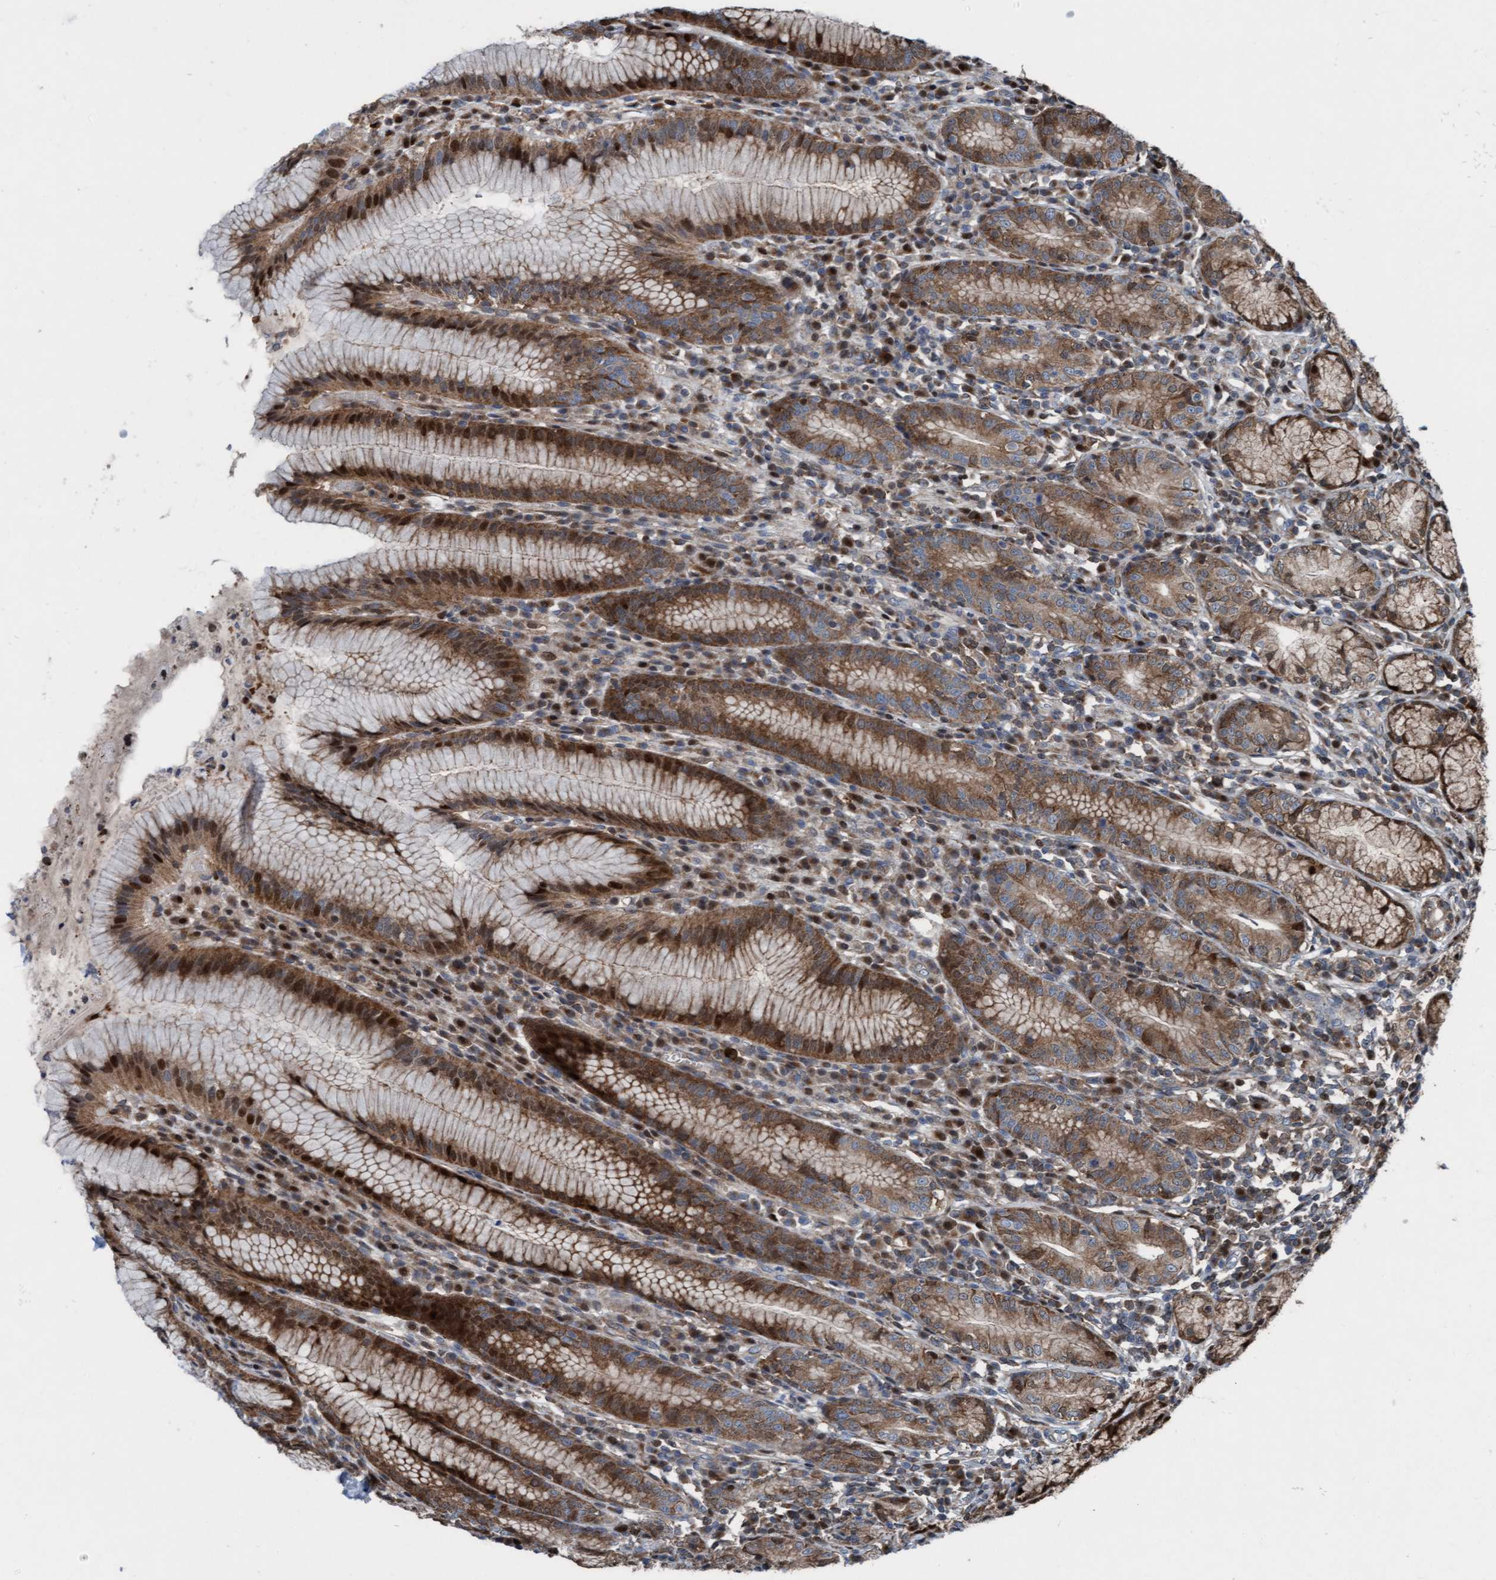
{"staining": {"intensity": "strong", "quantity": ">75%", "location": "cytoplasmic/membranous,nuclear"}, "tissue": "stomach", "cell_type": "Glandular cells", "image_type": "normal", "snomed": [{"axis": "morphology", "description": "Normal tissue, NOS"}, {"axis": "topography", "description": "Stomach"}], "caption": "Brown immunohistochemical staining in benign stomach shows strong cytoplasmic/membranous,nuclear expression in approximately >75% of glandular cells.", "gene": "KLHL26", "patient": {"sex": "male", "age": 55}}